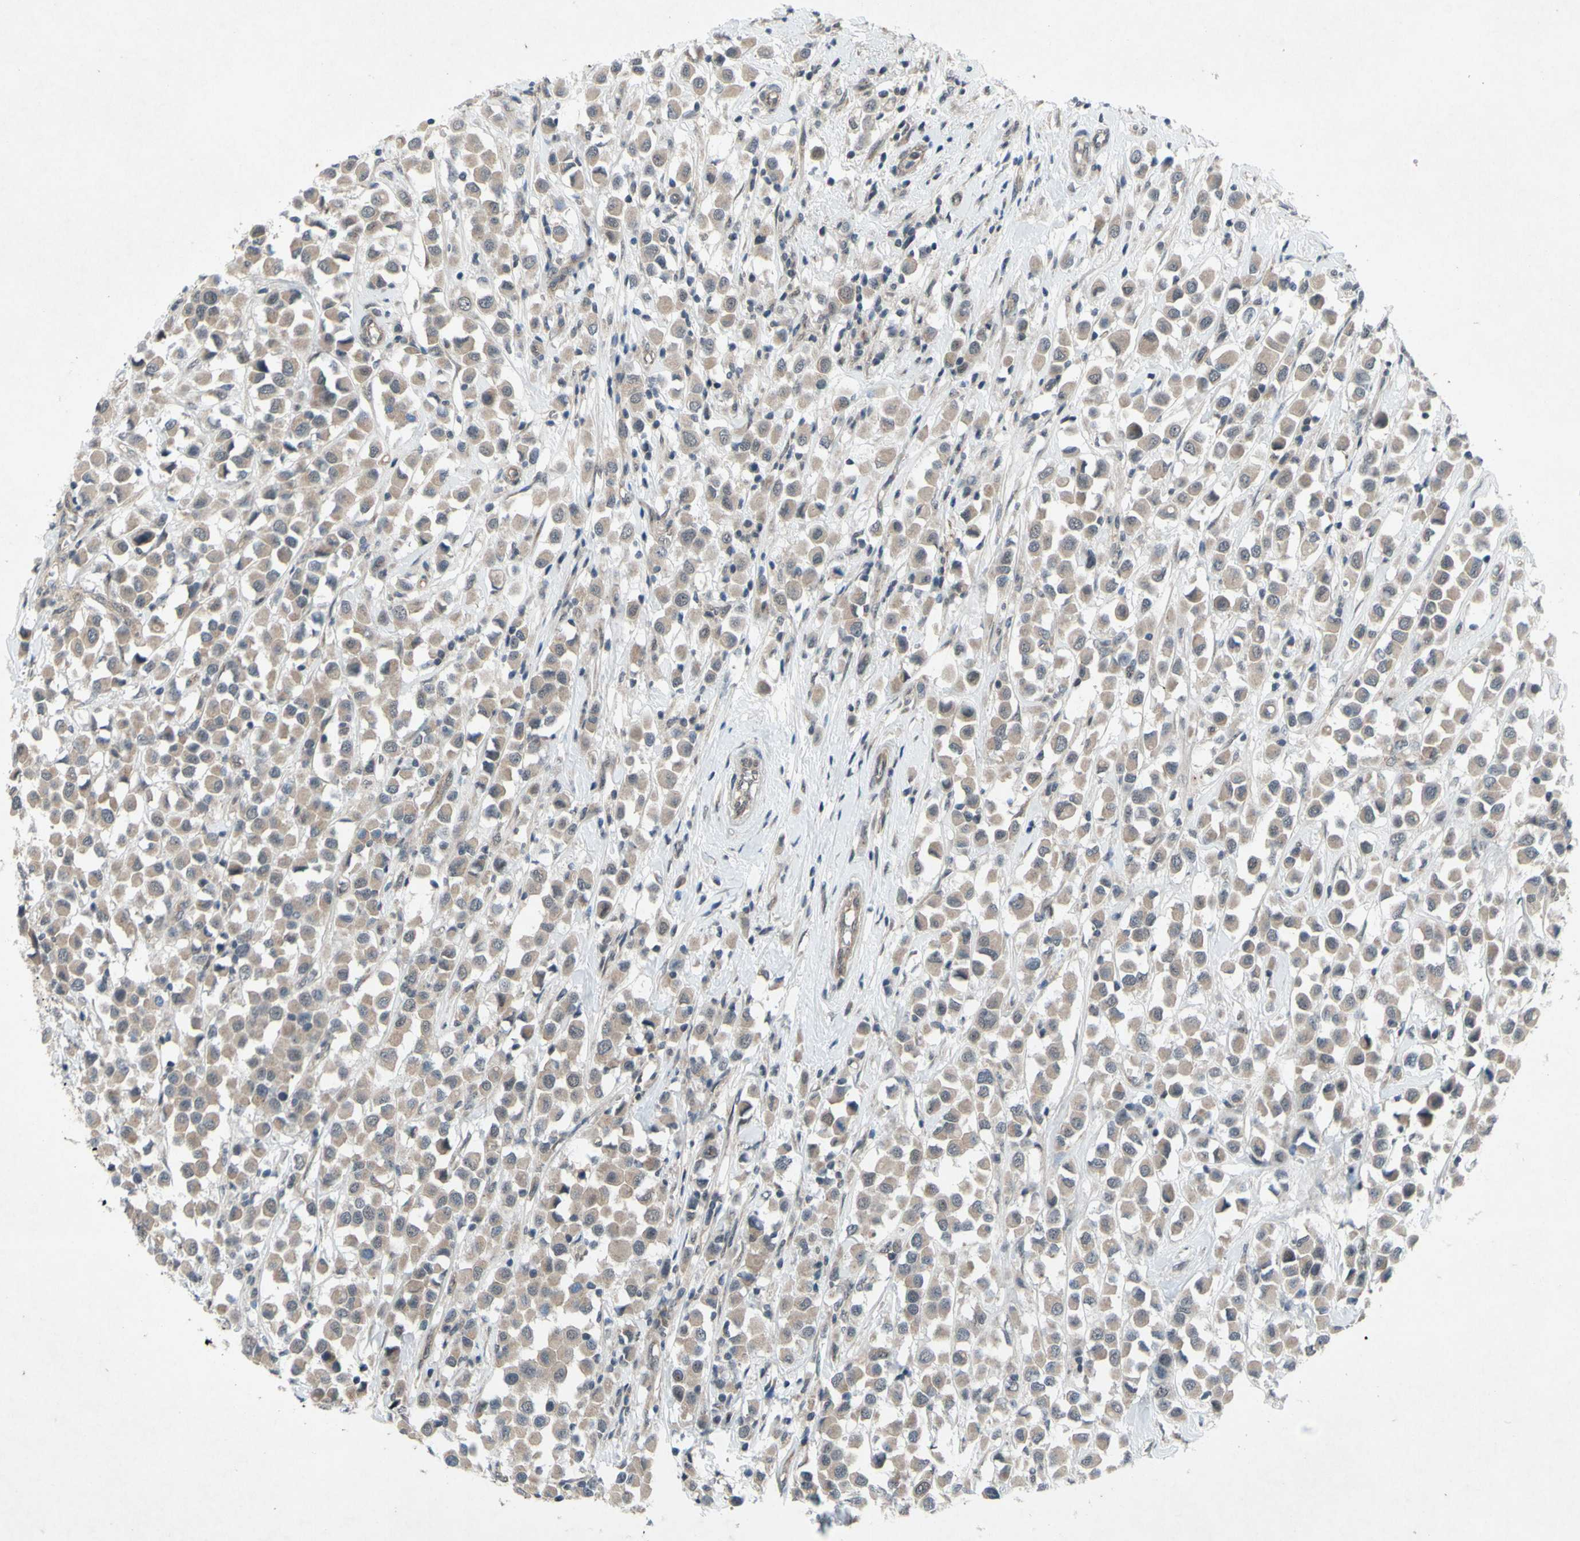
{"staining": {"intensity": "weak", "quantity": ">75%", "location": "cytoplasmic/membranous"}, "tissue": "breast cancer", "cell_type": "Tumor cells", "image_type": "cancer", "snomed": [{"axis": "morphology", "description": "Duct carcinoma"}, {"axis": "topography", "description": "Breast"}], "caption": "There is low levels of weak cytoplasmic/membranous staining in tumor cells of breast cancer, as demonstrated by immunohistochemical staining (brown color).", "gene": "TRDMT1", "patient": {"sex": "female", "age": 61}}